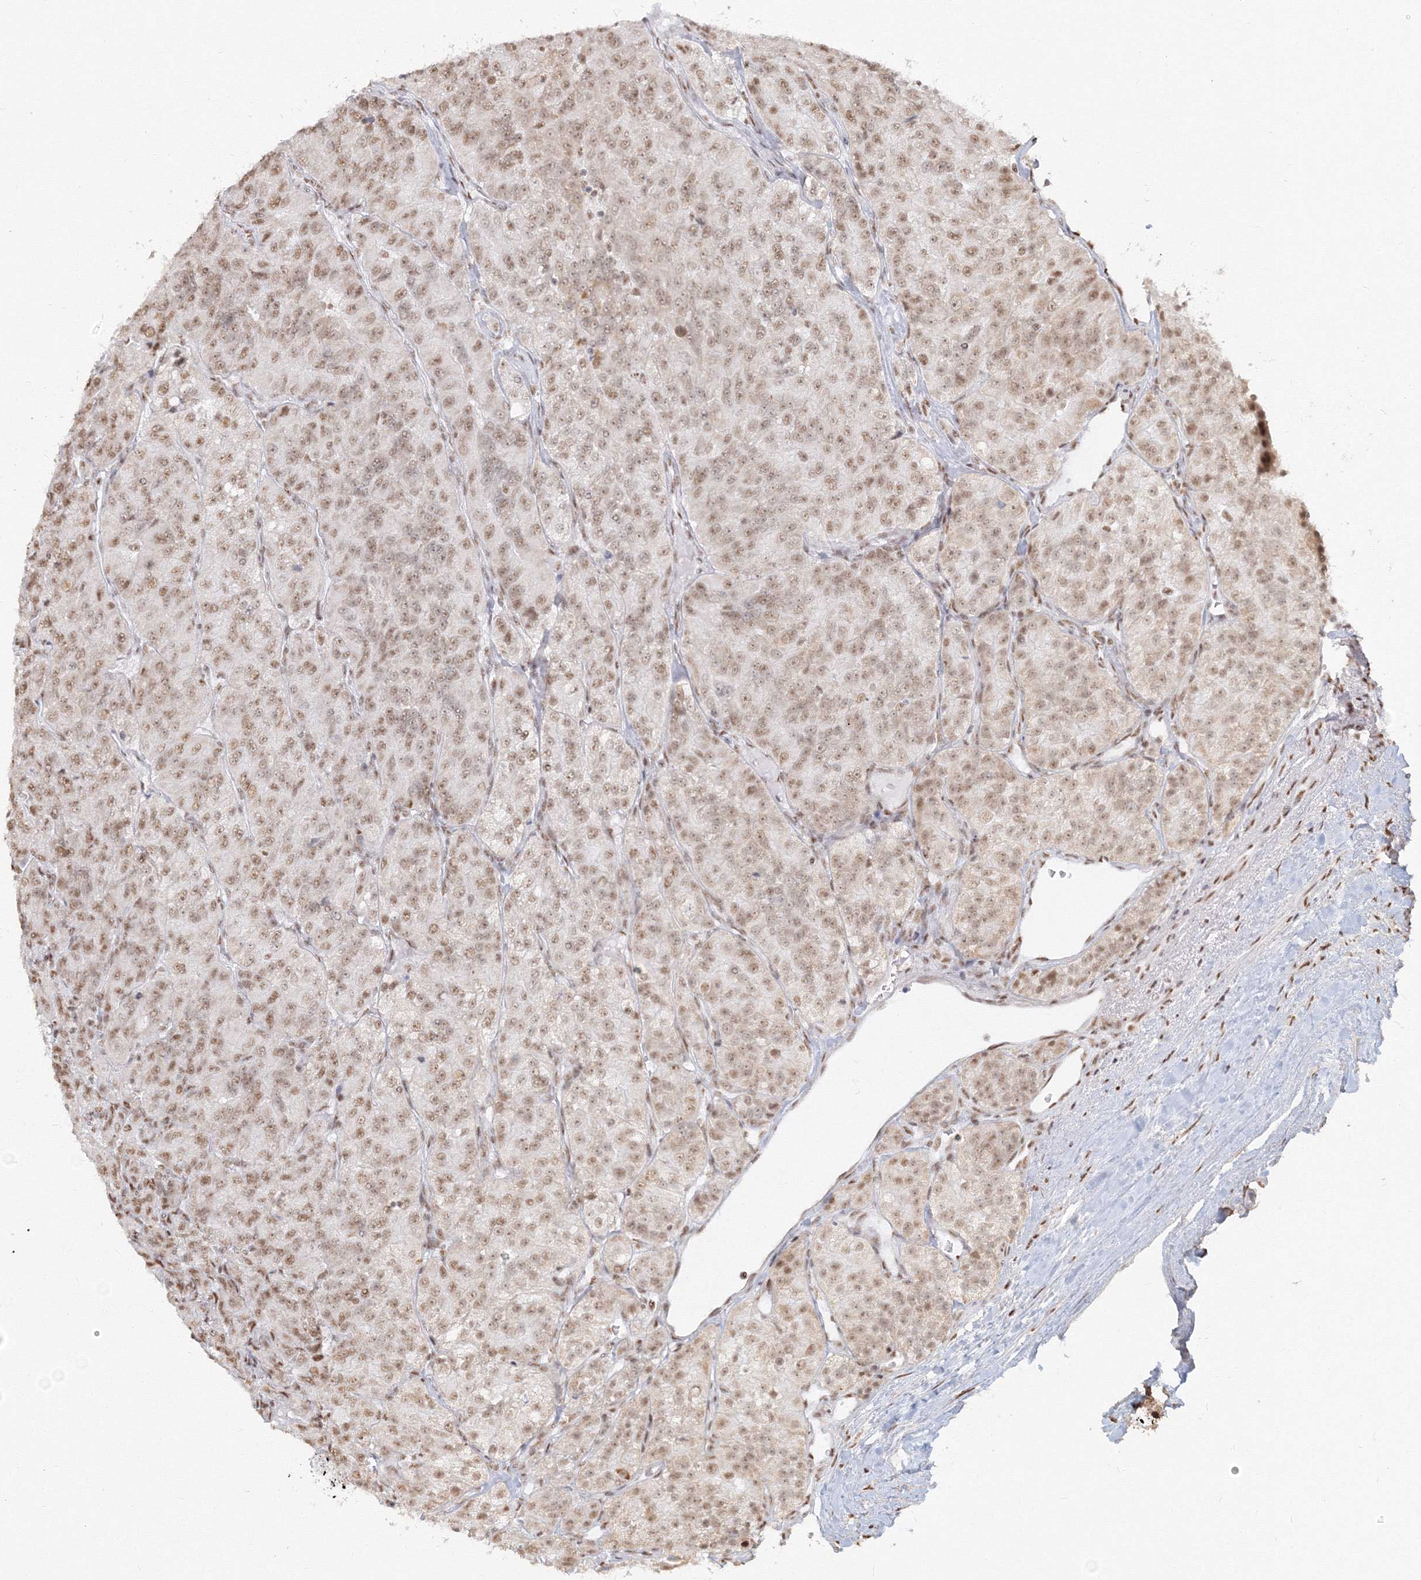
{"staining": {"intensity": "moderate", "quantity": ">75%", "location": "nuclear"}, "tissue": "renal cancer", "cell_type": "Tumor cells", "image_type": "cancer", "snomed": [{"axis": "morphology", "description": "Adenocarcinoma, NOS"}, {"axis": "topography", "description": "Kidney"}], "caption": "Immunohistochemical staining of human renal cancer demonstrates medium levels of moderate nuclear protein staining in approximately >75% of tumor cells.", "gene": "PPP4R2", "patient": {"sex": "female", "age": 63}}